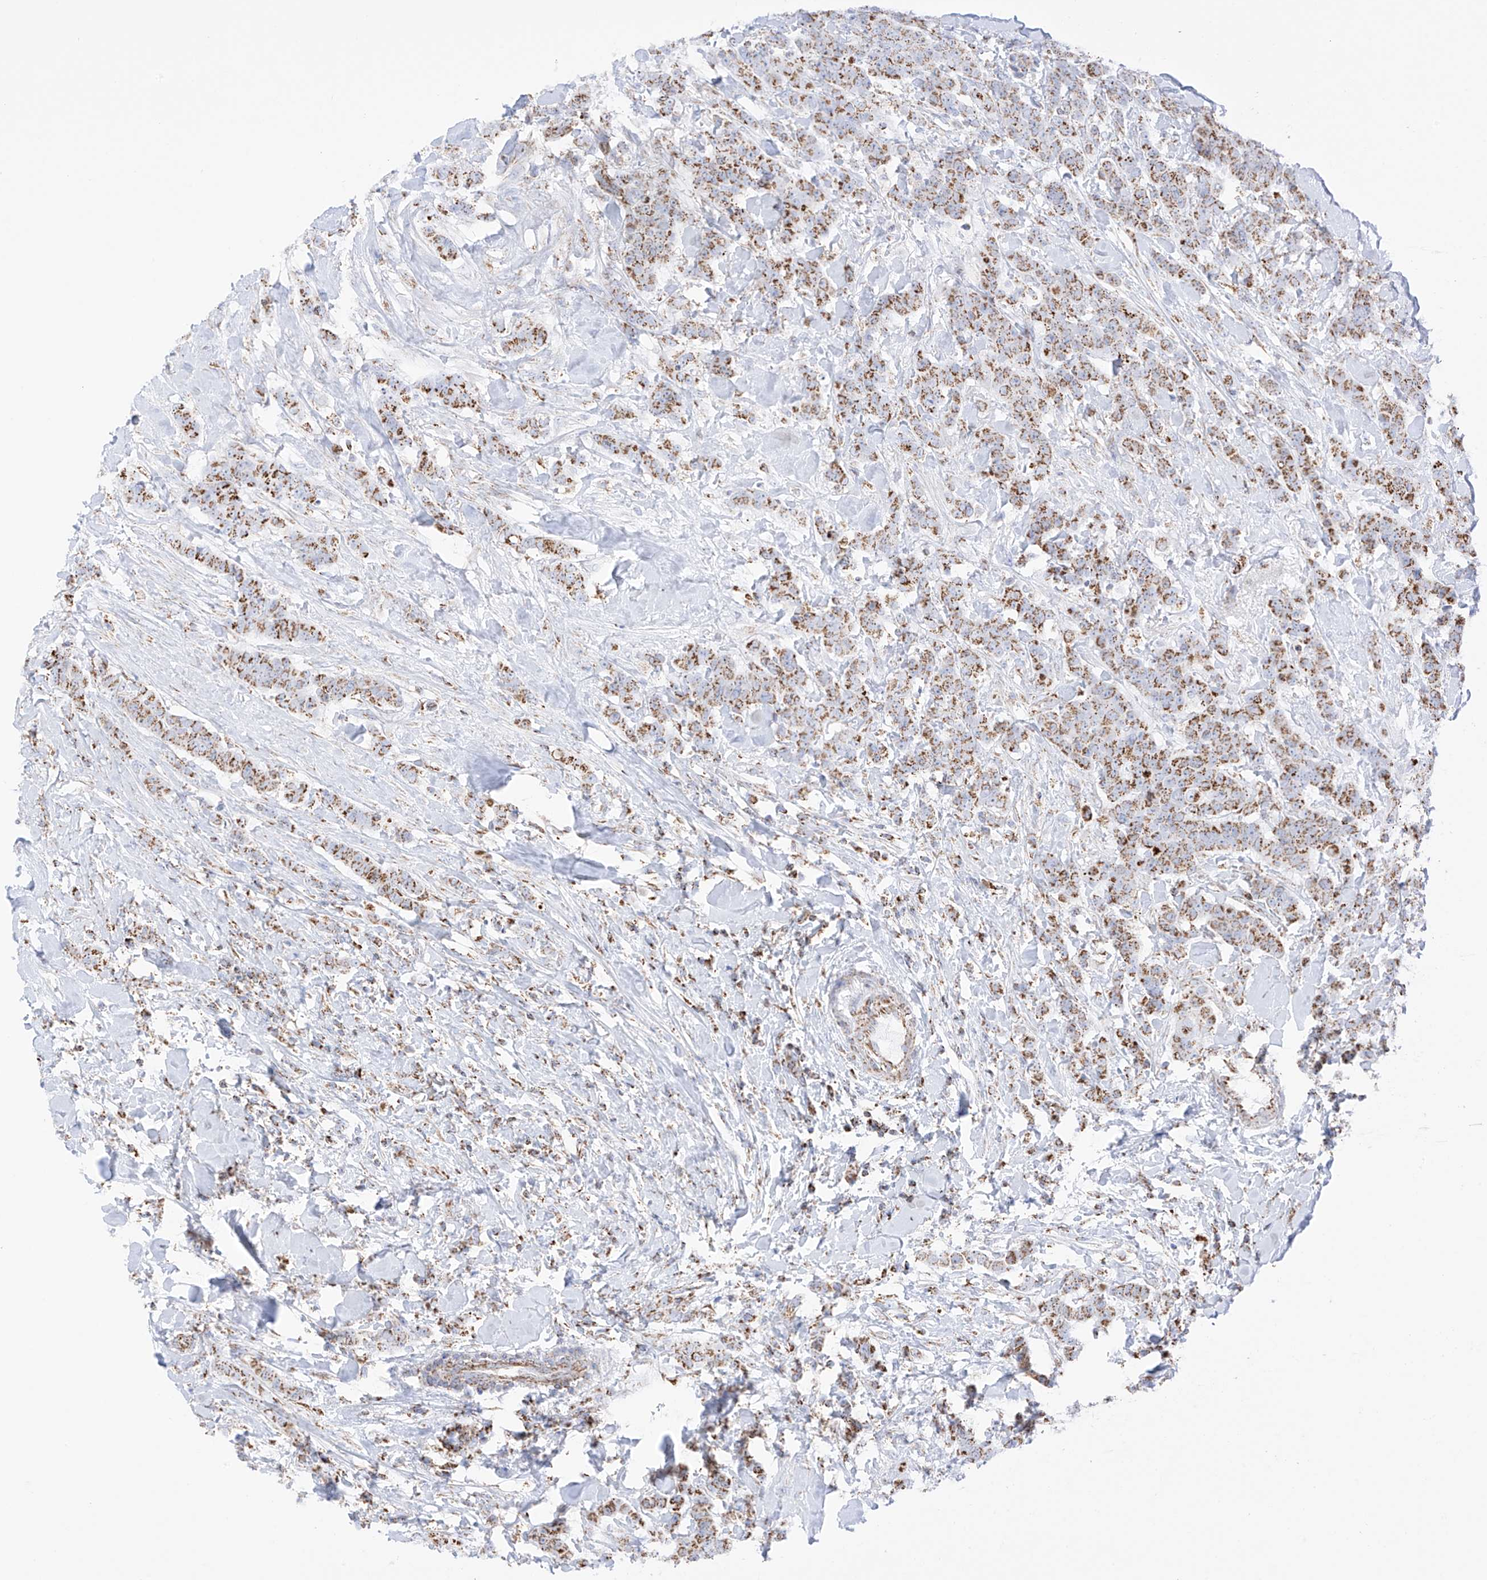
{"staining": {"intensity": "moderate", "quantity": ">75%", "location": "cytoplasmic/membranous"}, "tissue": "breast cancer", "cell_type": "Tumor cells", "image_type": "cancer", "snomed": [{"axis": "morphology", "description": "Duct carcinoma"}, {"axis": "topography", "description": "Breast"}], "caption": "Immunohistochemical staining of infiltrating ductal carcinoma (breast) demonstrates medium levels of moderate cytoplasmic/membranous positivity in approximately >75% of tumor cells.", "gene": "XKR3", "patient": {"sex": "female", "age": 40}}